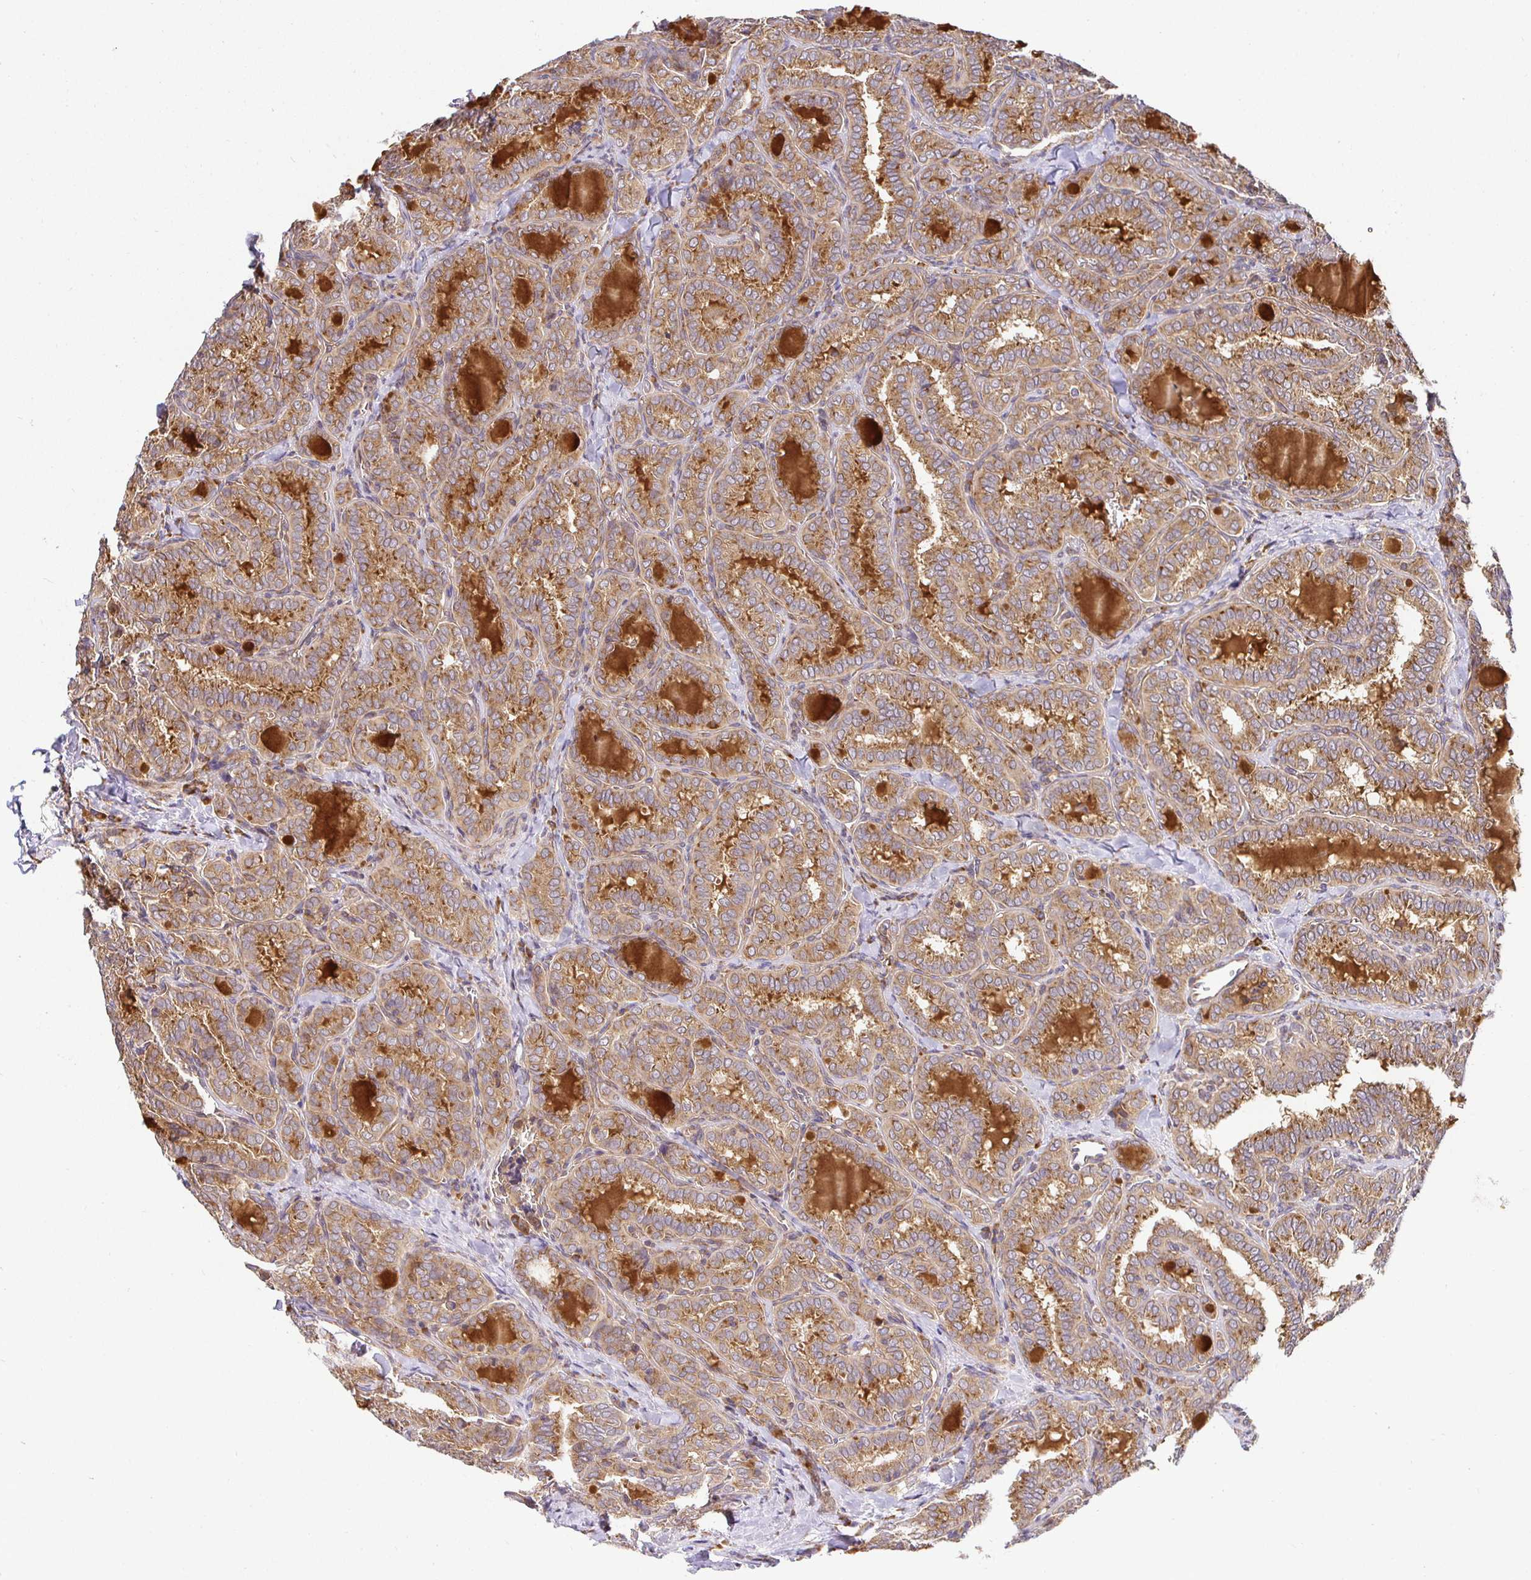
{"staining": {"intensity": "weak", "quantity": ">75%", "location": "cytoplasmic/membranous"}, "tissue": "thyroid cancer", "cell_type": "Tumor cells", "image_type": "cancer", "snomed": [{"axis": "morphology", "description": "Papillary adenocarcinoma, NOS"}, {"axis": "topography", "description": "Thyroid gland"}], "caption": "Papillary adenocarcinoma (thyroid) stained with a brown dye reveals weak cytoplasmic/membranous positive expression in approximately >75% of tumor cells.", "gene": "IRAK1", "patient": {"sex": "female", "age": 30}}